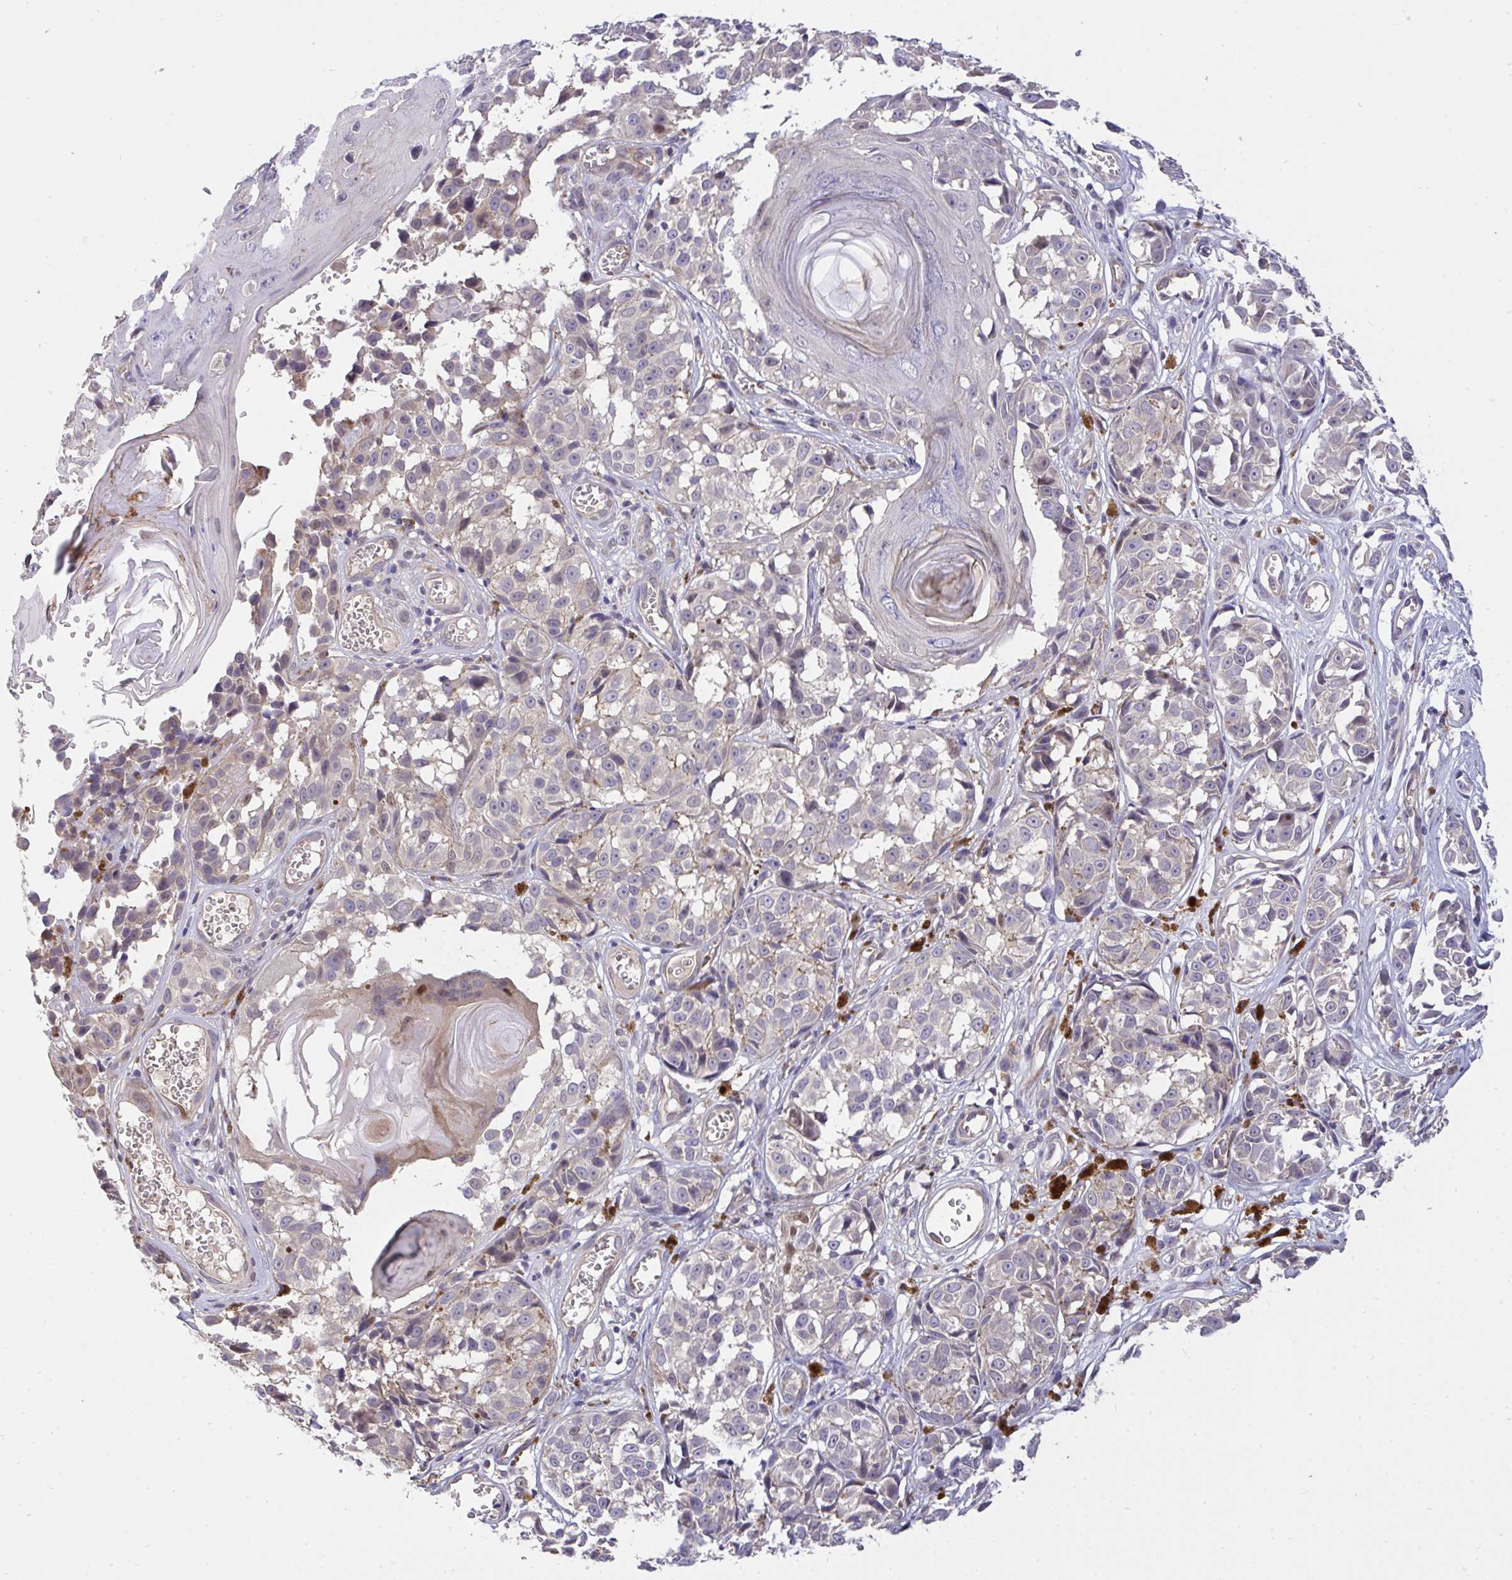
{"staining": {"intensity": "negative", "quantity": "none", "location": "none"}, "tissue": "melanoma", "cell_type": "Tumor cells", "image_type": "cancer", "snomed": [{"axis": "morphology", "description": "Malignant melanoma, NOS"}, {"axis": "topography", "description": "Skin"}], "caption": "Immunohistochemical staining of malignant melanoma reveals no significant expression in tumor cells. (Brightfield microscopy of DAB (3,3'-diaminobenzidine) immunohistochemistry at high magnification).", "gene": "C19orf54", "patient": {"sex": "male", "age": 73}}